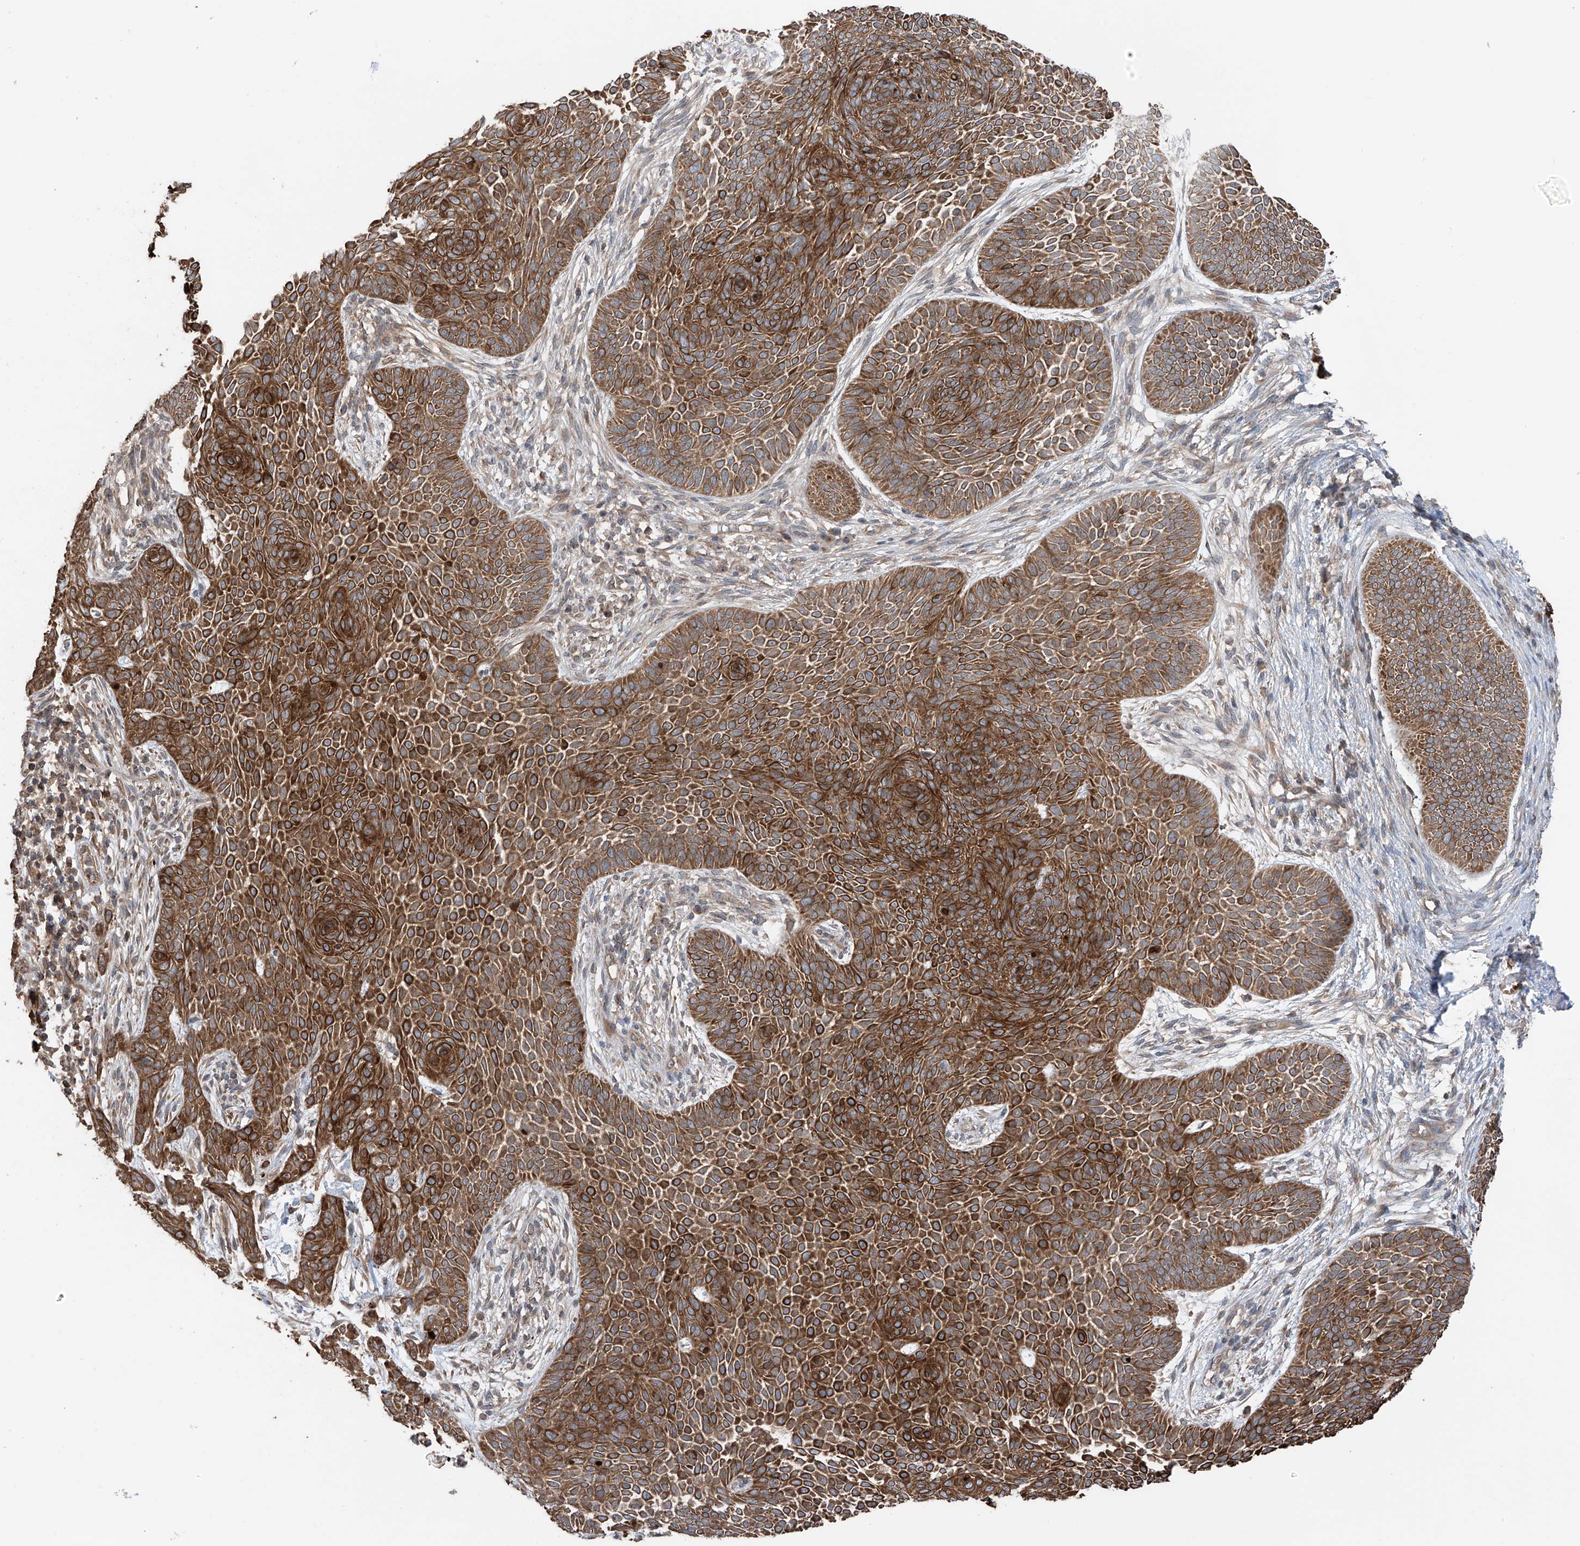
{"staining": {"intensity": "strong", "quantity": ">75%", "location": "cytoplasmic/membranous"}, "tissue": "skin cancer", "cell_type": "Tumor cells", "image_type": "cancer", "snomed": [{"axis": "morphology", "description": "Basal cell carcinoma"}, {"axis": "topography", "description": "Skin"}], "caption": "Skin basal cell carcinoma tissue exhibits strong cytoplasmic/membranous positivity in approximately >75% of tumor cells (Brightfield microscopy of DAB IHC at high magnification).", "gene": "RPAIN", "patient": {"sex": "male", "age": 85}}